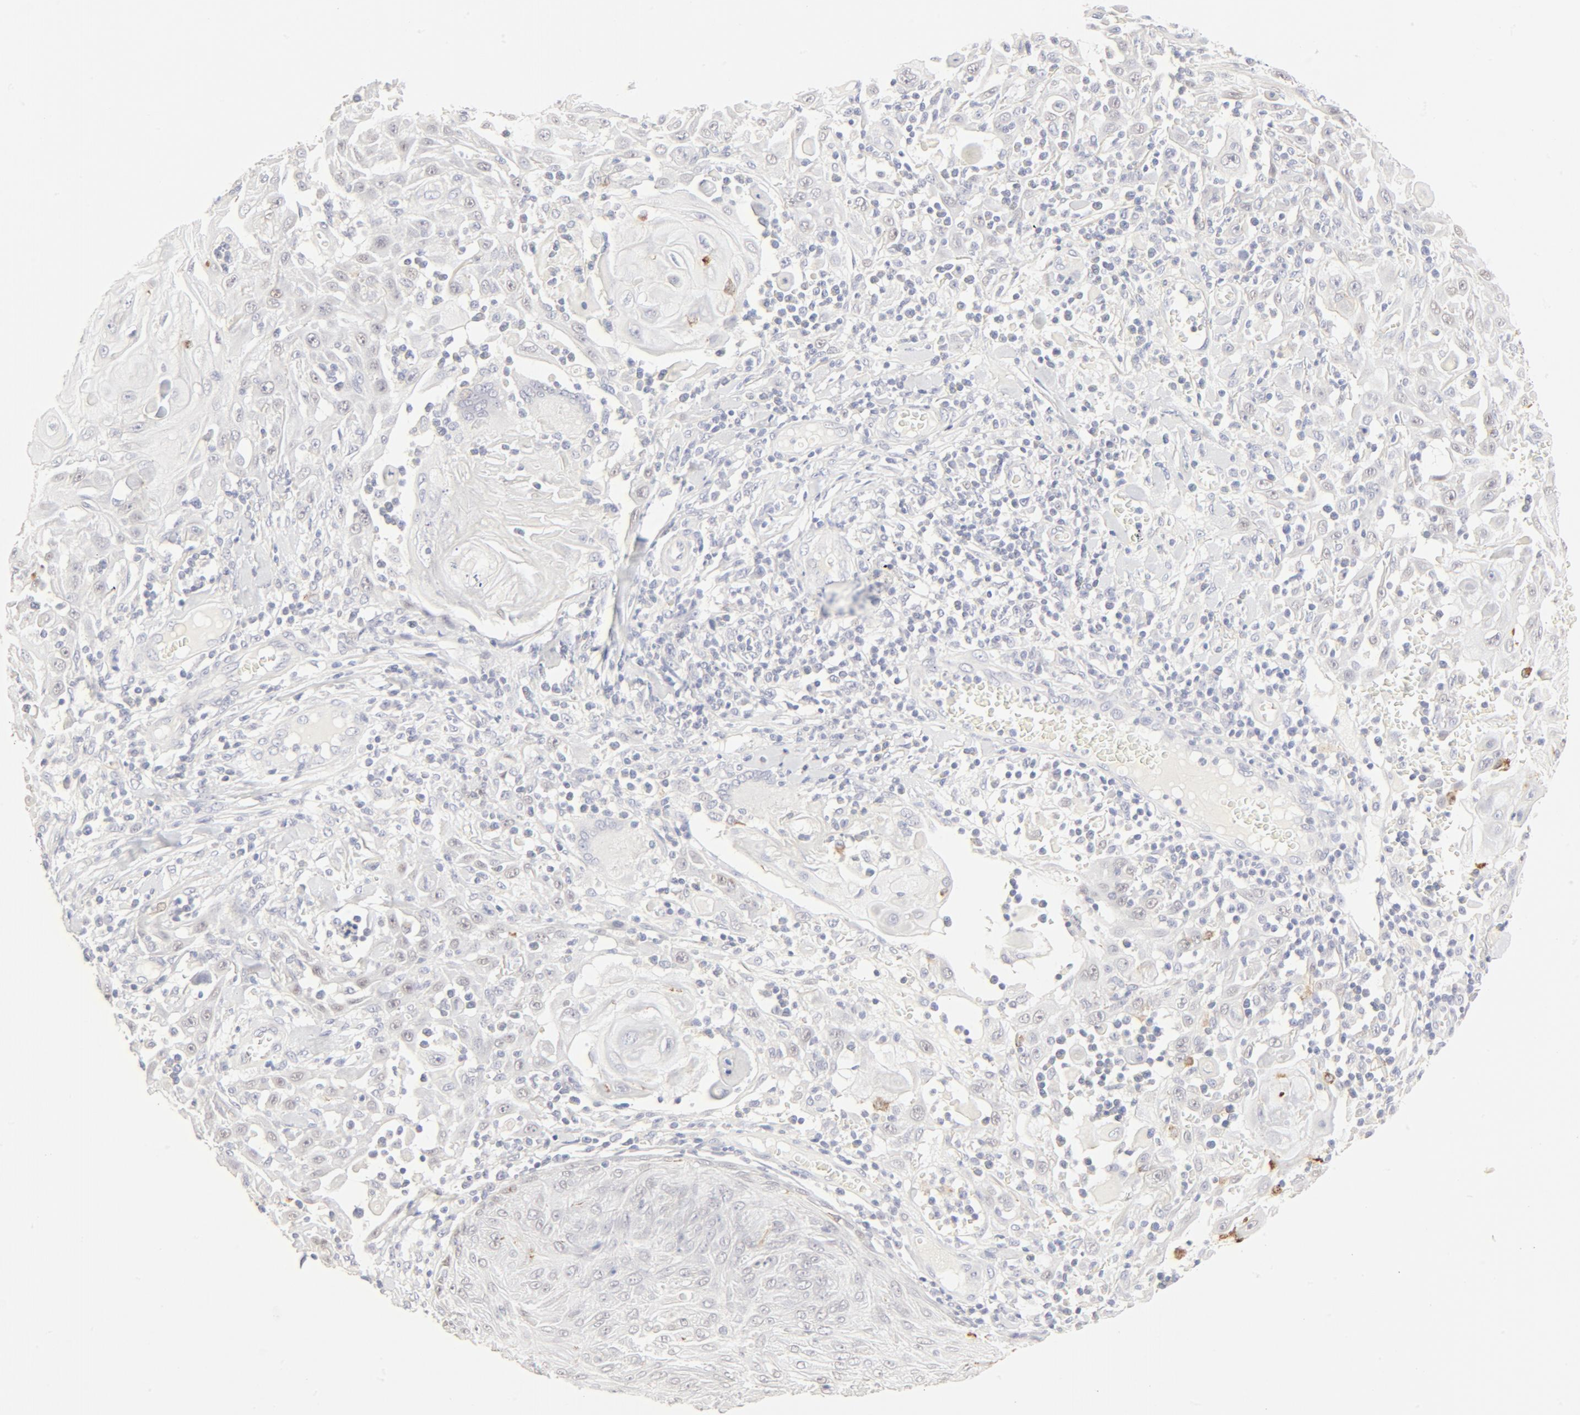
{"staining": {"intensity": "negative", "quantity": "none", "location": "none"}, "tissue": "skin cancer", "cell_type": "Tumor cells", "image_type": "cancer", "snomed": [{"axis": "morphology", "description": "Squamous cell carcinoma, NOS"}, {"axis": "topography", "description": "Skin"}], "caption": "The histopathology image reveals no significant staining in tumor cells of skin cancer (squamous cell carcinoma). (Brightfield microscopy of DAB immunohistochemistry at high magnification).", "gene": "FCGBP", "patient": {"sex": "male", "age": 24}}